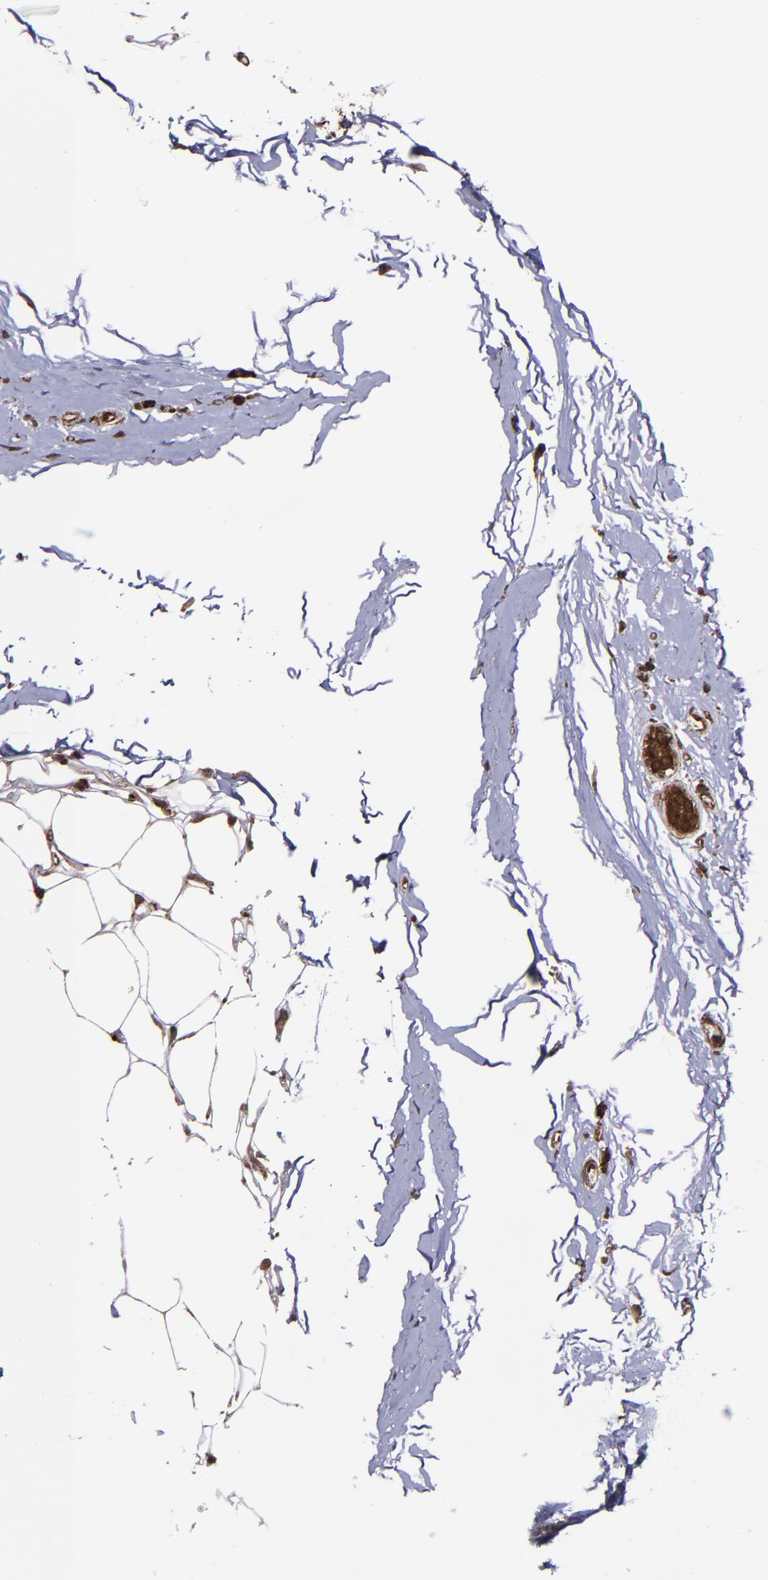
{"staining": {"intensity": "strong", "quantity": ">75%", "location": "cytoplasmic/membranous,nuclear"}, "tissue": "breast cancer", "cell_type": "Tumor cells", "image_type": "cancer", "snomed": [{"axis": "morphology", "description": "Lobular carcinoma"}, {"axis": "topography", "description": "Breast"}], "caption": "Protein expression by immunohistochemistry shows strong cytoplasmic/membranous and nuclear staining in about >75% of tumor cells in breast cancer.", "gene": "EIF4ENIF1", "patient": {"sex": "female", "age": 55}}